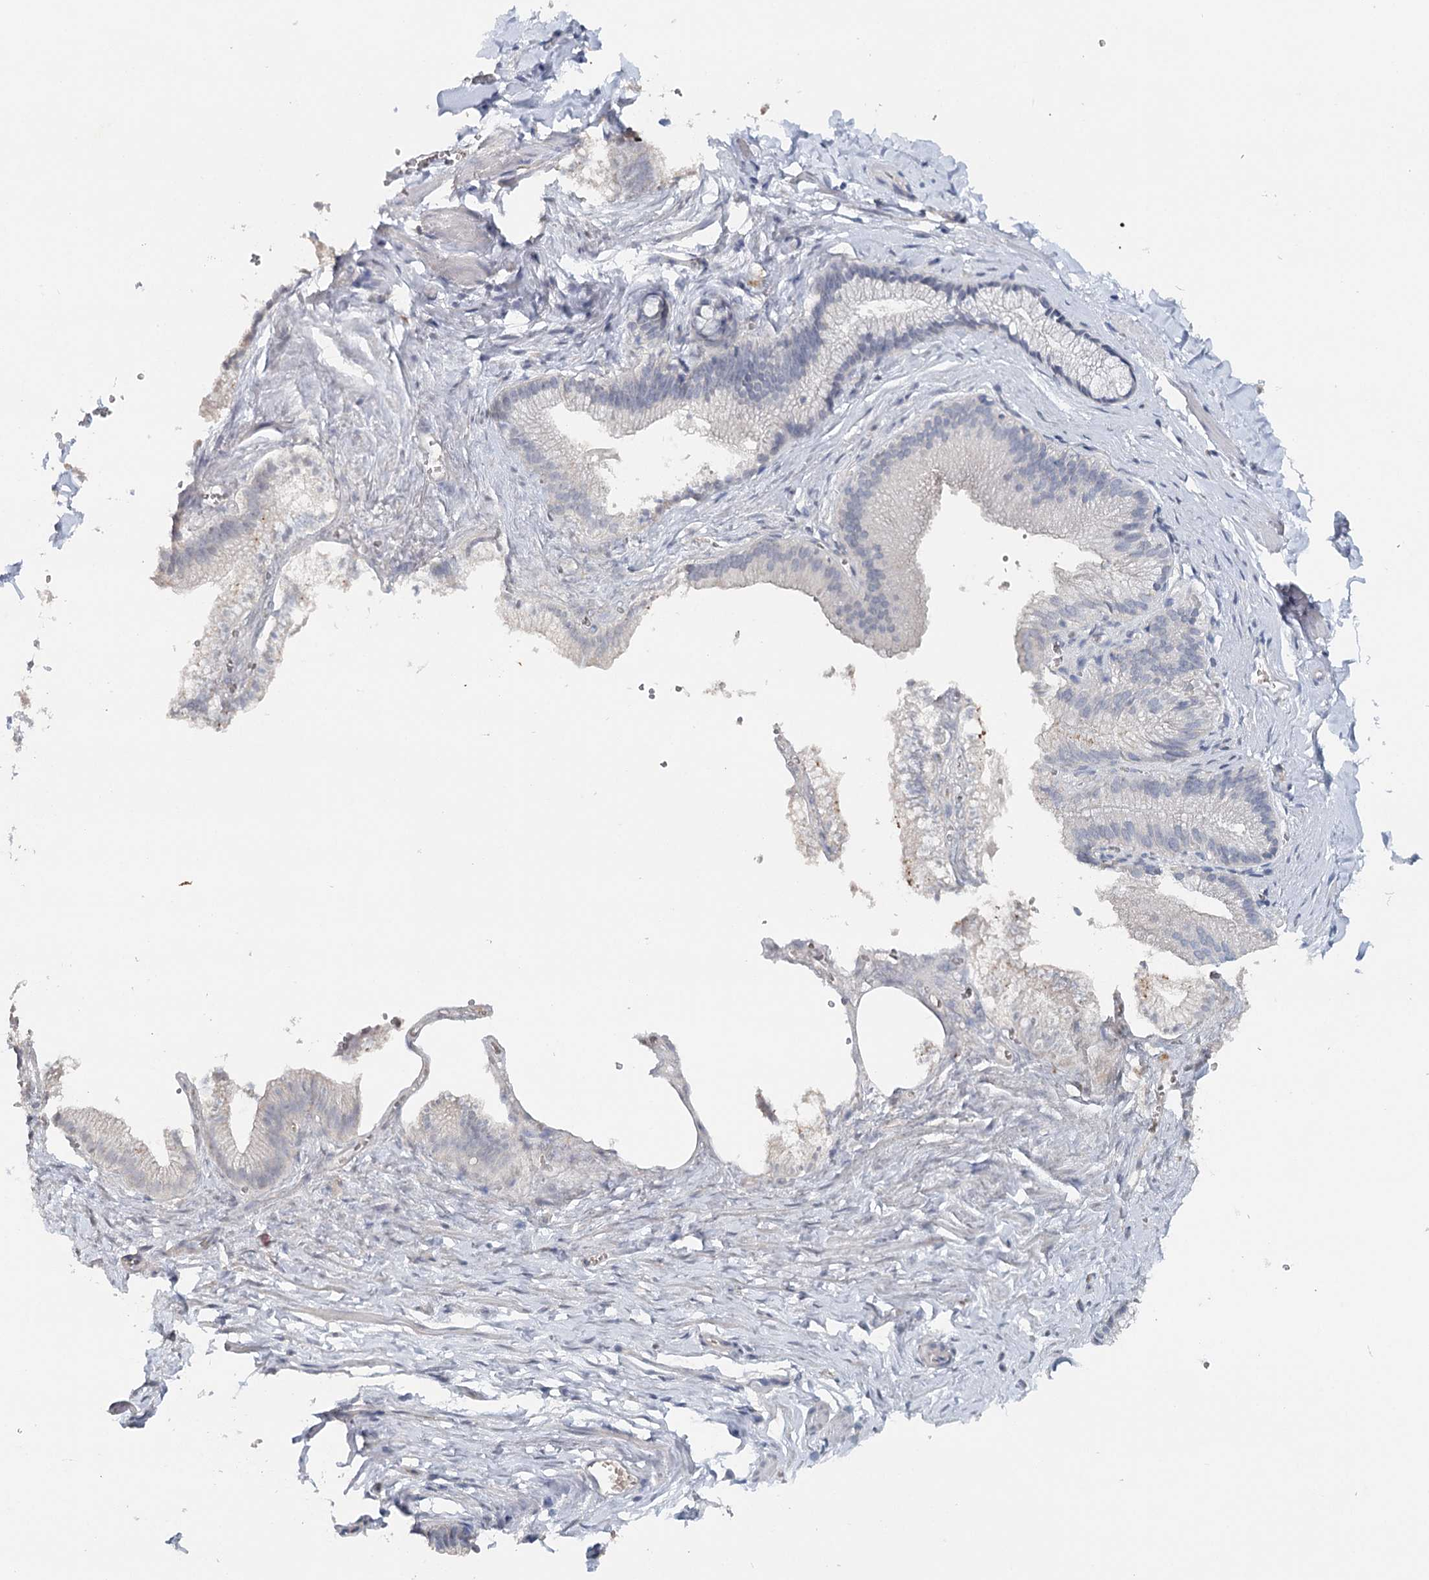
{"staining": {"intensity": "negative", "quantity": "none", "location": "none"}, "tissue": "adipose tissue", "cell_type": "Adipocytes", "image_type": "normal", "snomed": [{"axis": "morphology", "description": "Normal tissue, NOS"}, {"axis": "topography", "description": "Gallbladder"}, {"axis": "topography", "description": "Peripheral nerve tissue"}], "caption": "Immunohistochemistry histopathology image of normal adipose tissue stained for a protein (brown), which reveals no positivity in adipocytes.", "gene": "SYNPO", "patient": {"sex": "male", "age": 38}}